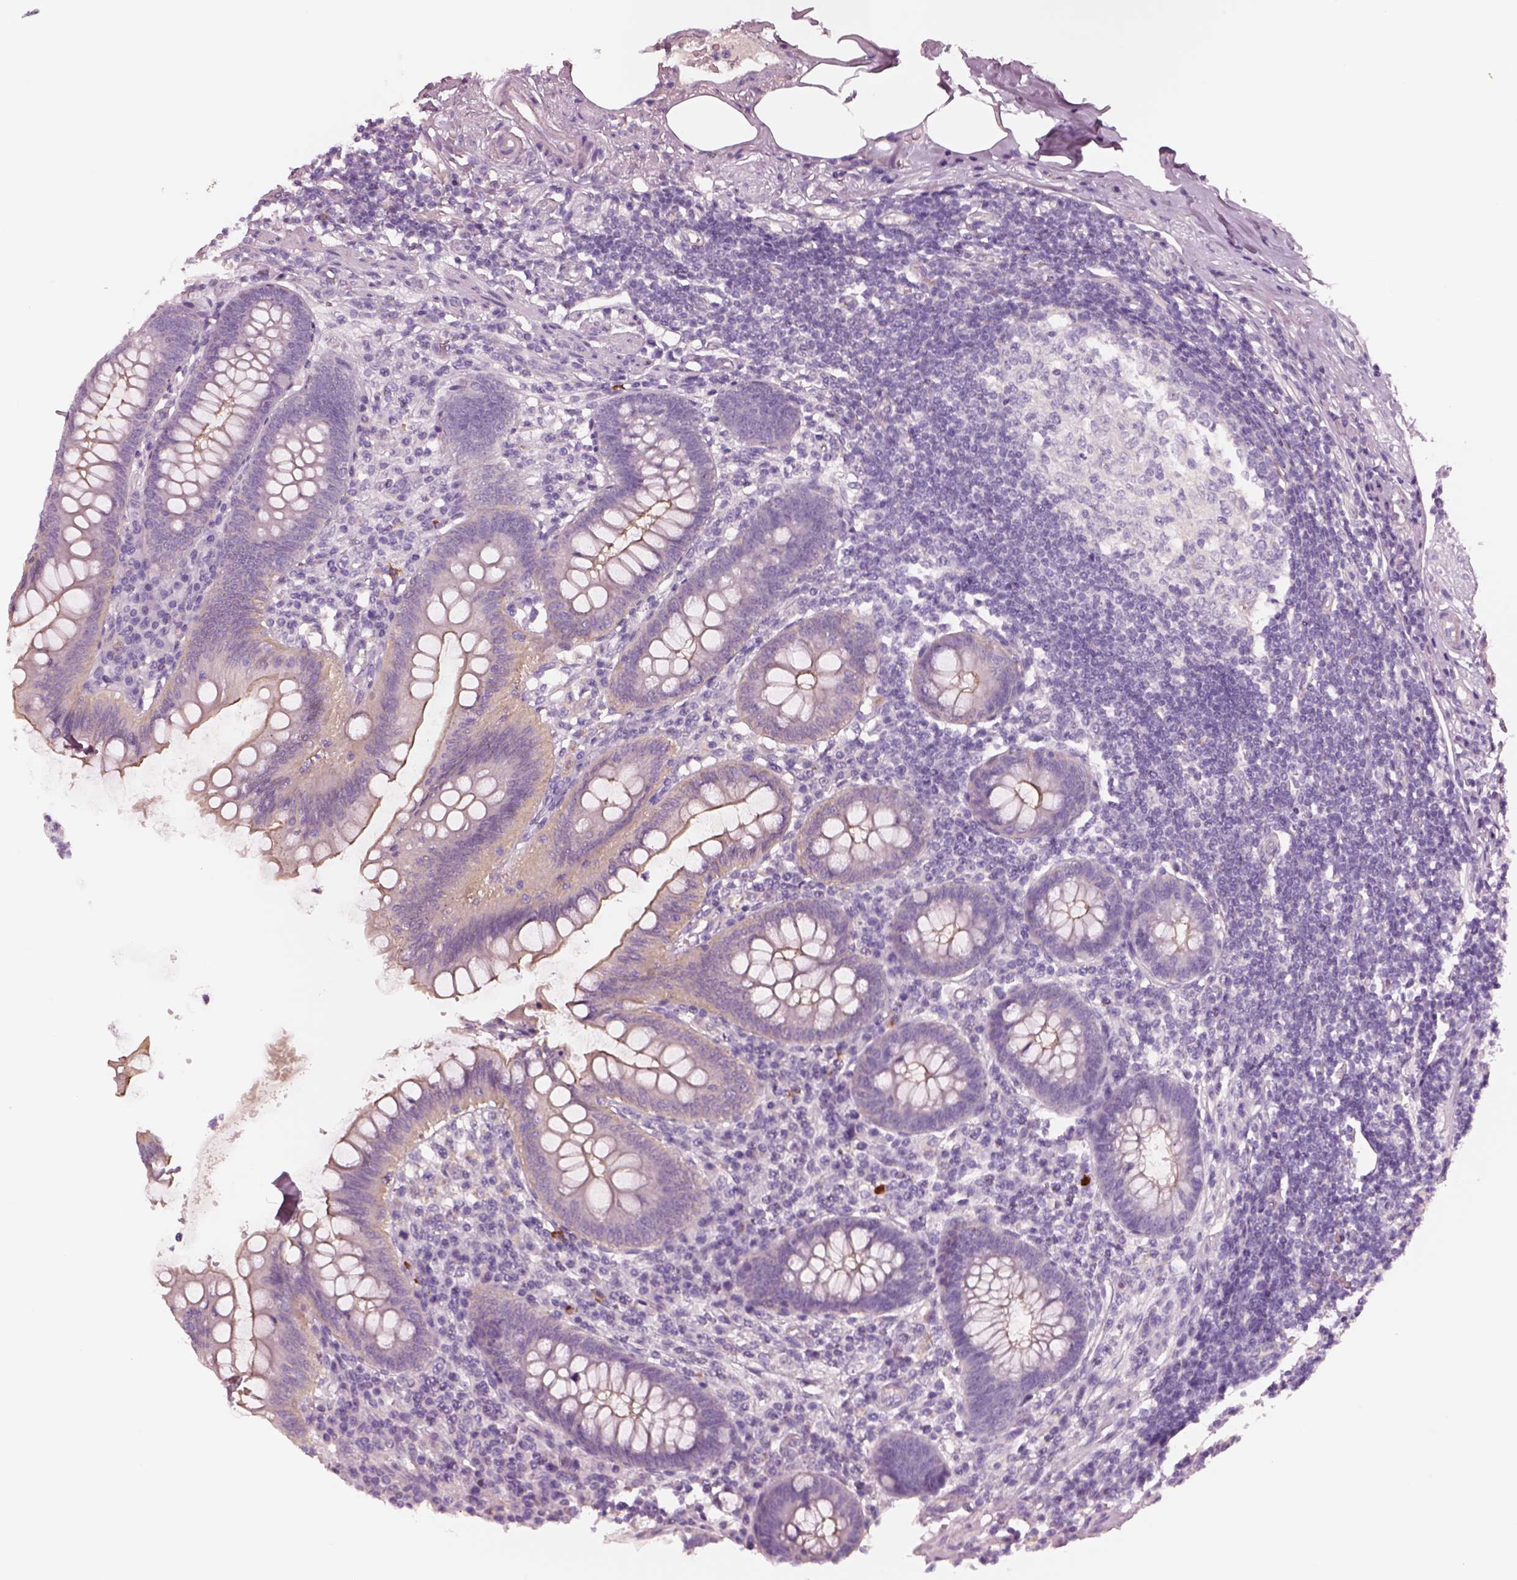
{"staining": {"intensity": "negative", "quantity": "none", "location": "none"}, "tissue": "appendix", "cell_type": "Glandular cells", "image_type": "normal", "snomed": [{"axis": "morphology", "description": "Normal tissue, NOS"}, {"axis": "topography", "description": "Appendix"}], "caption": "This is a photomicrograph of immunohistochemistry (IHC) staining of benign appendix, which shows no expression in glandular cells. The staining is performed using DAB brown chromogen with nuclei counter-stained in using hematoxylin.", "gene": "IGLL1", "patient": {"sex": "female", "age": 57}}